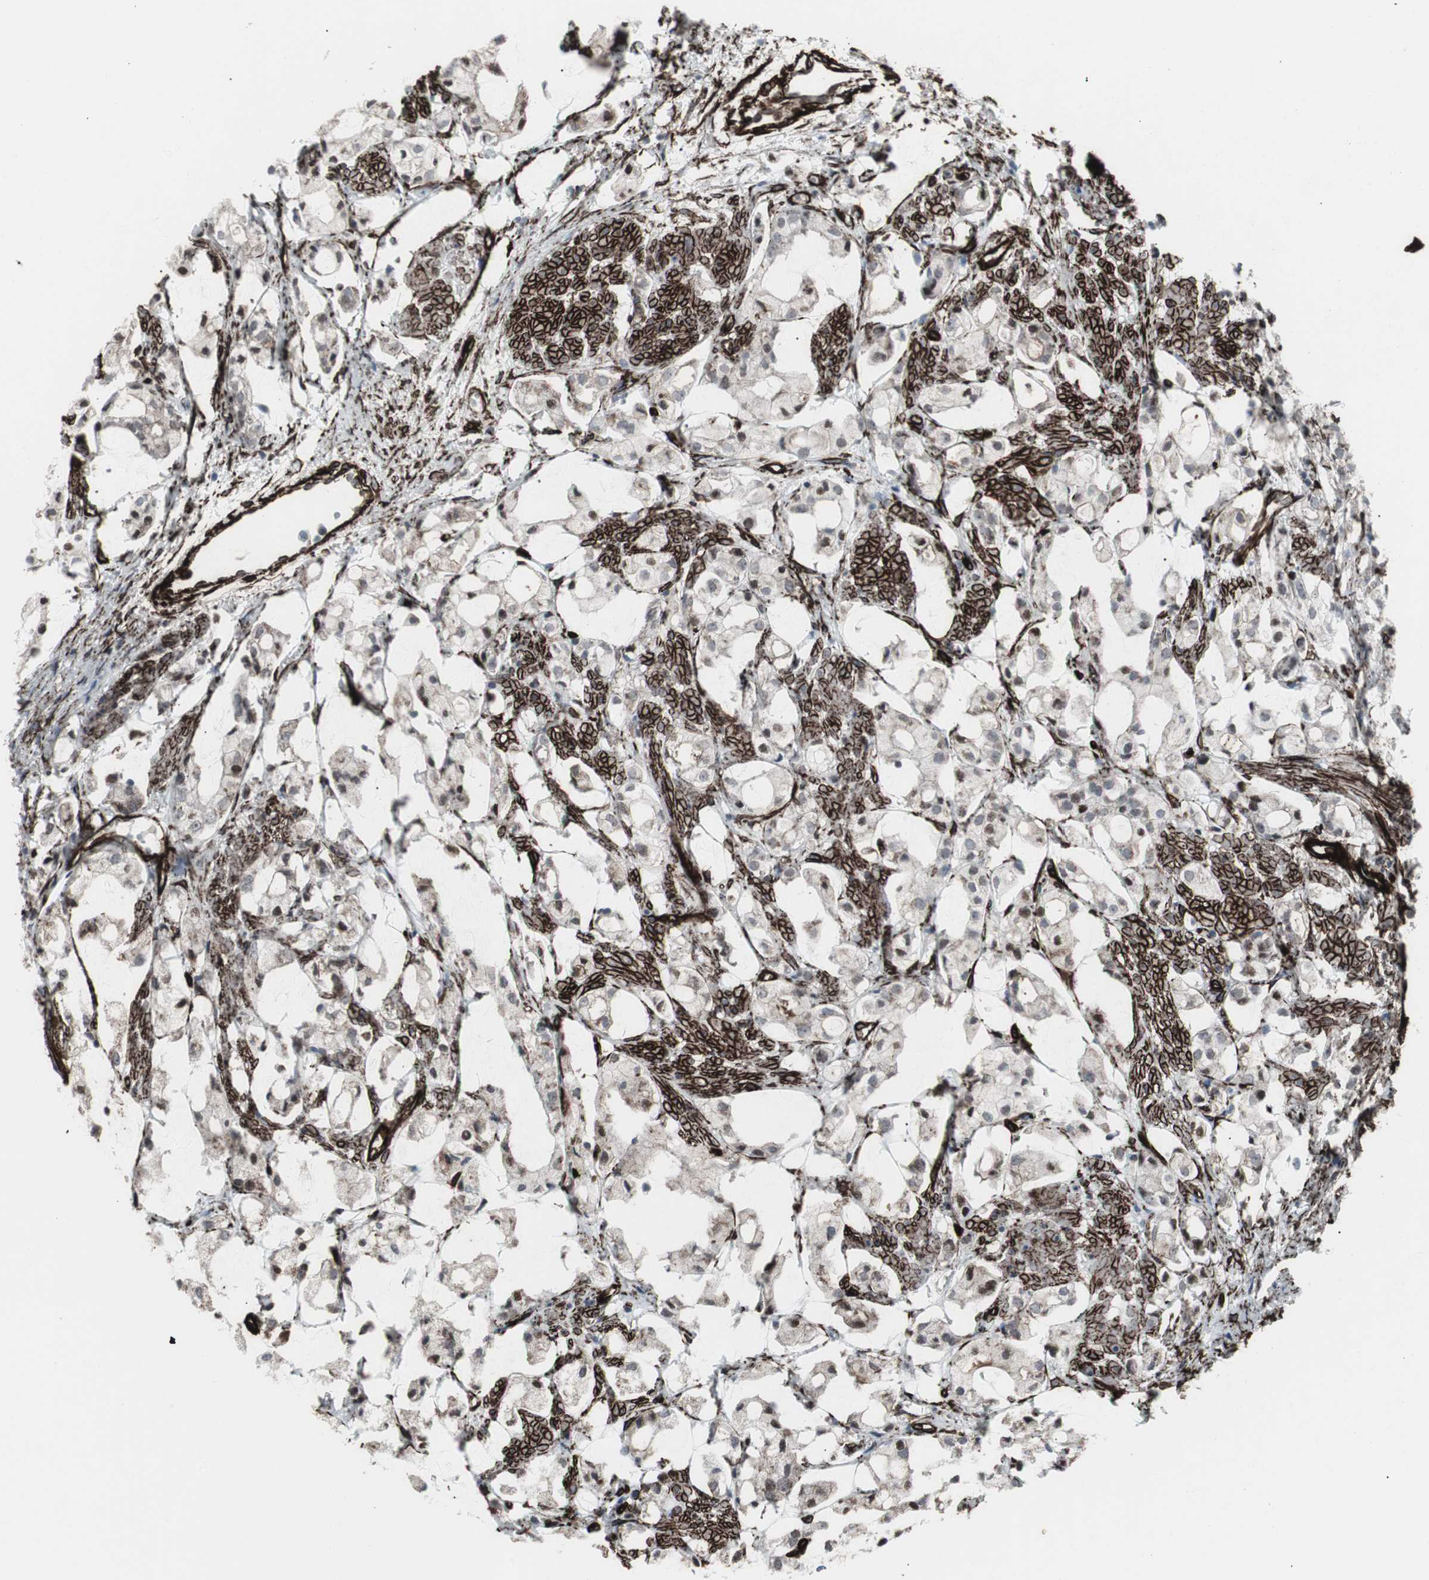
{"staining": {"intensity": "moderate", "quantity": "<25%", "location": "nuclear"}, "tissue": "prostate cancer", "cell_type": "Tumor cells", "image_type": "cancer", "snomed": [{"axis": "morphology", "description": "Adenocarcinoma, High grade"}, {"axis": "topography", "description": "Prostate"}], "caption": "This image reveals immunohistochemistry staining of prostate adenocarcinoma (high-grade), with low moderate nuclear positivity in approximately <25% of tumor cells.", "gene": "PDGFA", "patient": {"sex": "male", "age": 85}}